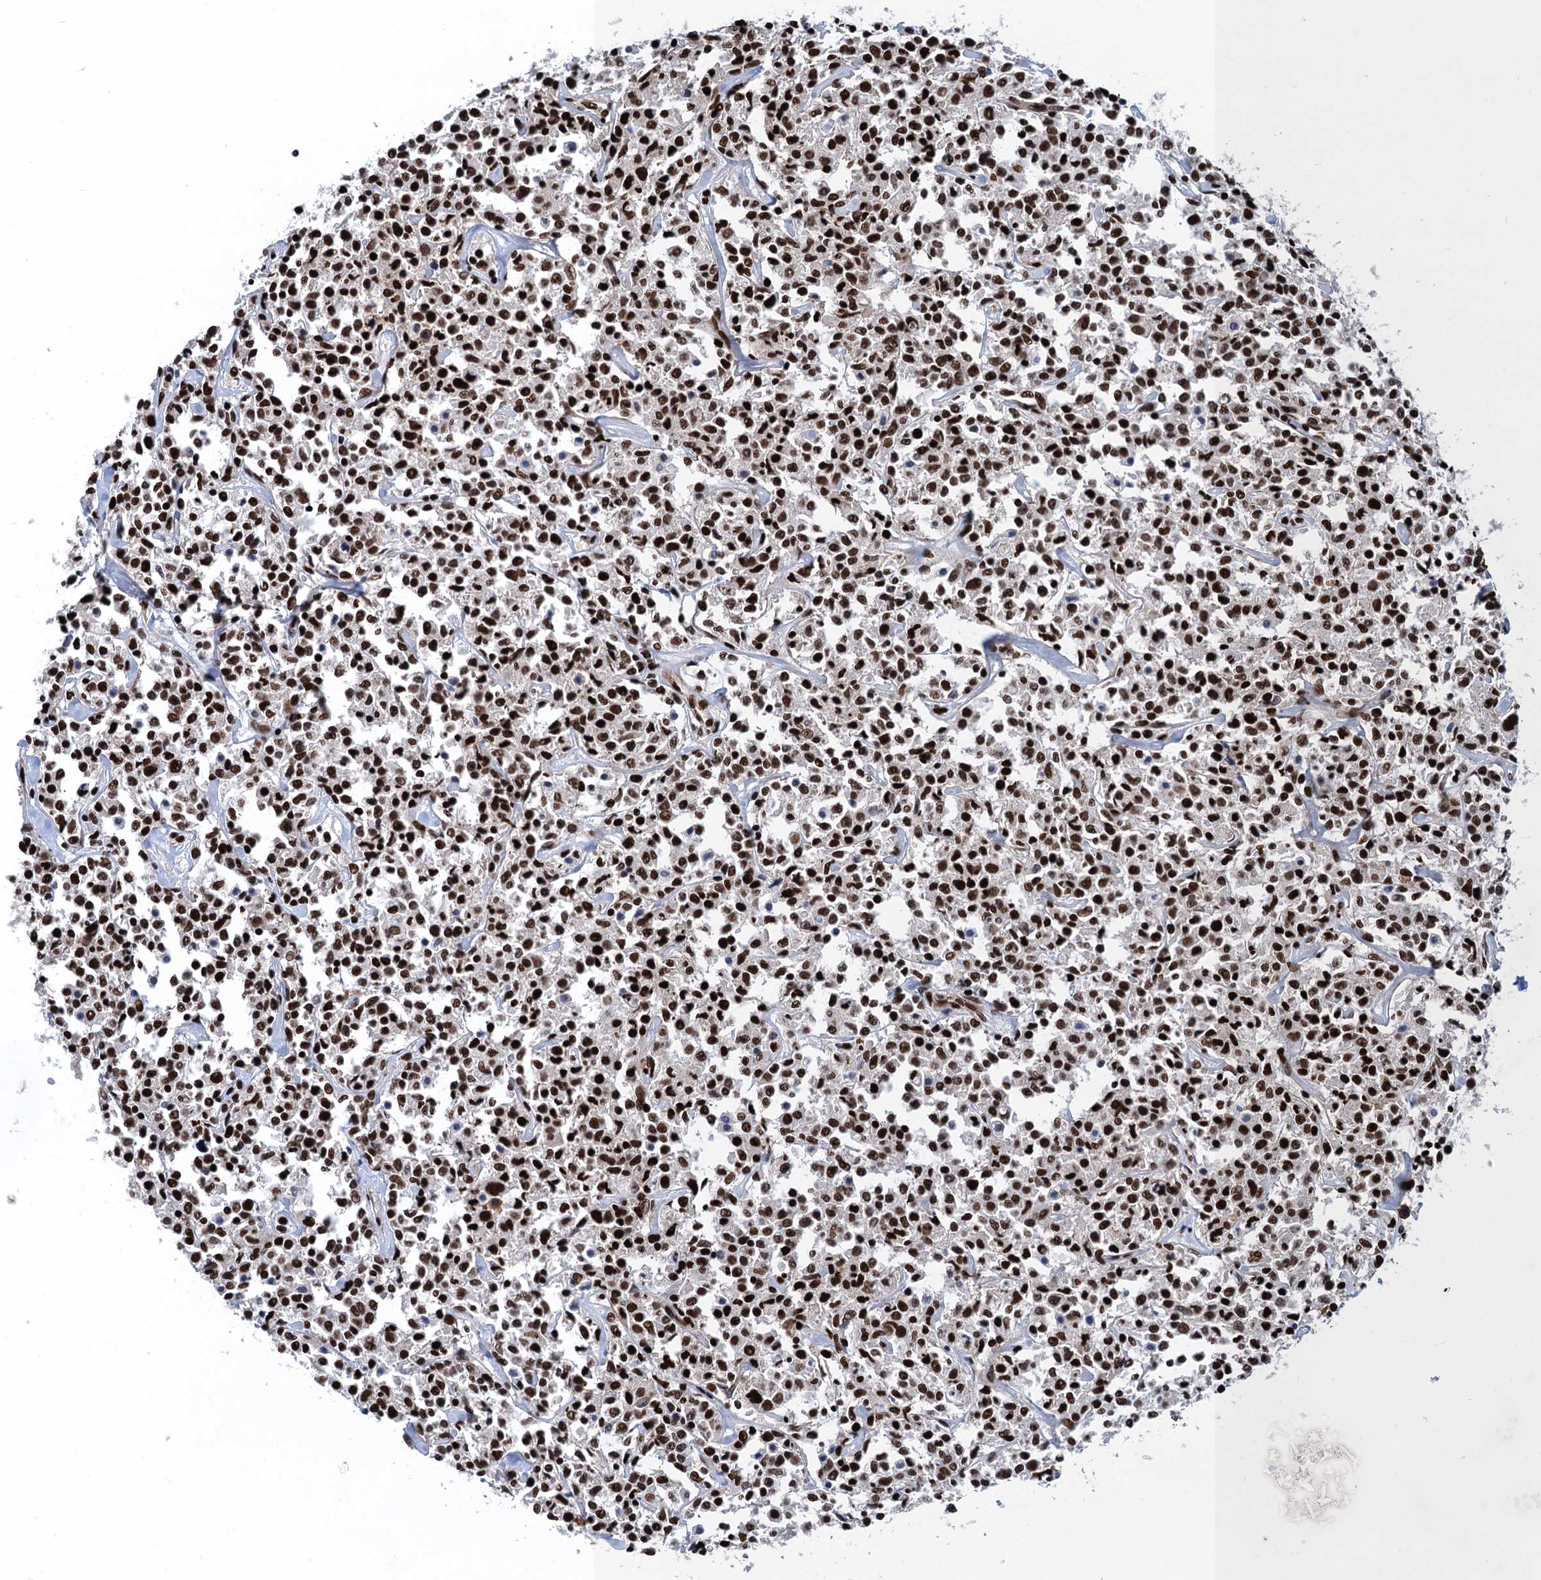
{"staining": {"intensity": "strong", "quantity": ">75%", "location": "nuclear"}, "tissue": "lymphoma", "cell_type": "Tumor cells", "image_type": "cancer", "snomed": [{"axis": "morphology", "description": "Malignant lymphoma, non-Hodgkin's type, Low grade"}, {"axis": "topography", "description": "Small intestine"}], "caption": "Tumor cells show strong nuclear positivity in approximately >75% of cells in malignant lymphoma, non-Hodgkin's type (low-grade). (DAB IHC, brown staining for protein, blue staining for nuclei).", "gene": "PPP4R1", "patient": {"sex": "female", "age": 59}}